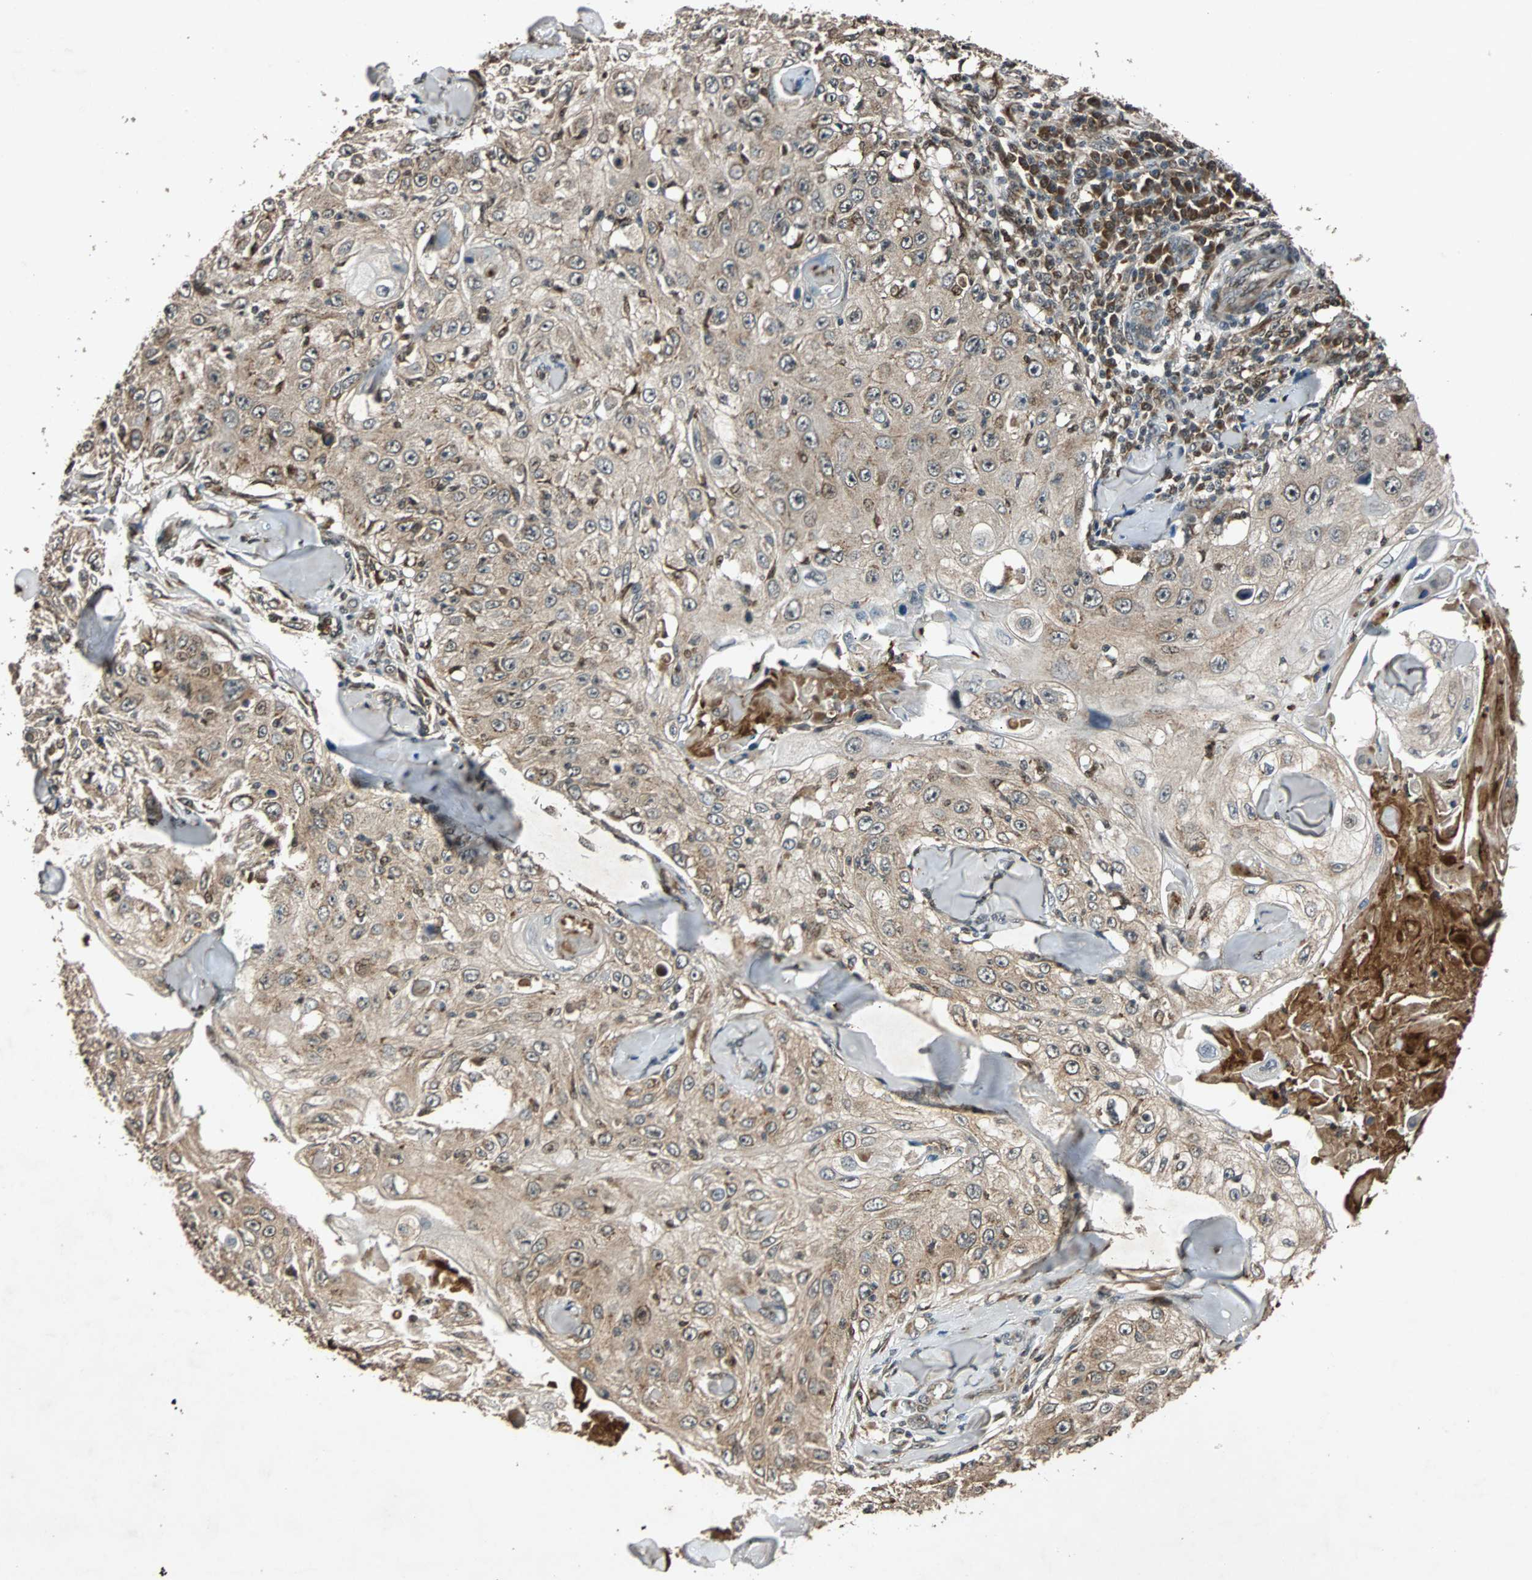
{"staining": {"intensity": "moderate", "quantity": ">75%", "location": "cytoplasmic/membranous"}, "tissue": "skin cancer", "cell_type": "Tumor cells", "image_type": "cancer", "snomed": [{"axis": "morphology", "description": "Squamous cell carcinoma, NOS"}, {"axis": "topography", "description": "Skin"}], "caption": "Moderate cytoplasmic/membranous protein expression is appreciated in approximately >75% of tumor cells in skin squamous cell carcinoma. The staining was performed using DAB (3,3'-diaminobenzidine), with brown indicating positive protein expression. Nuclei are stained blue with hematoxylin.", "gene": "USP31", "patient": {"sex": "male", "age": 86}}